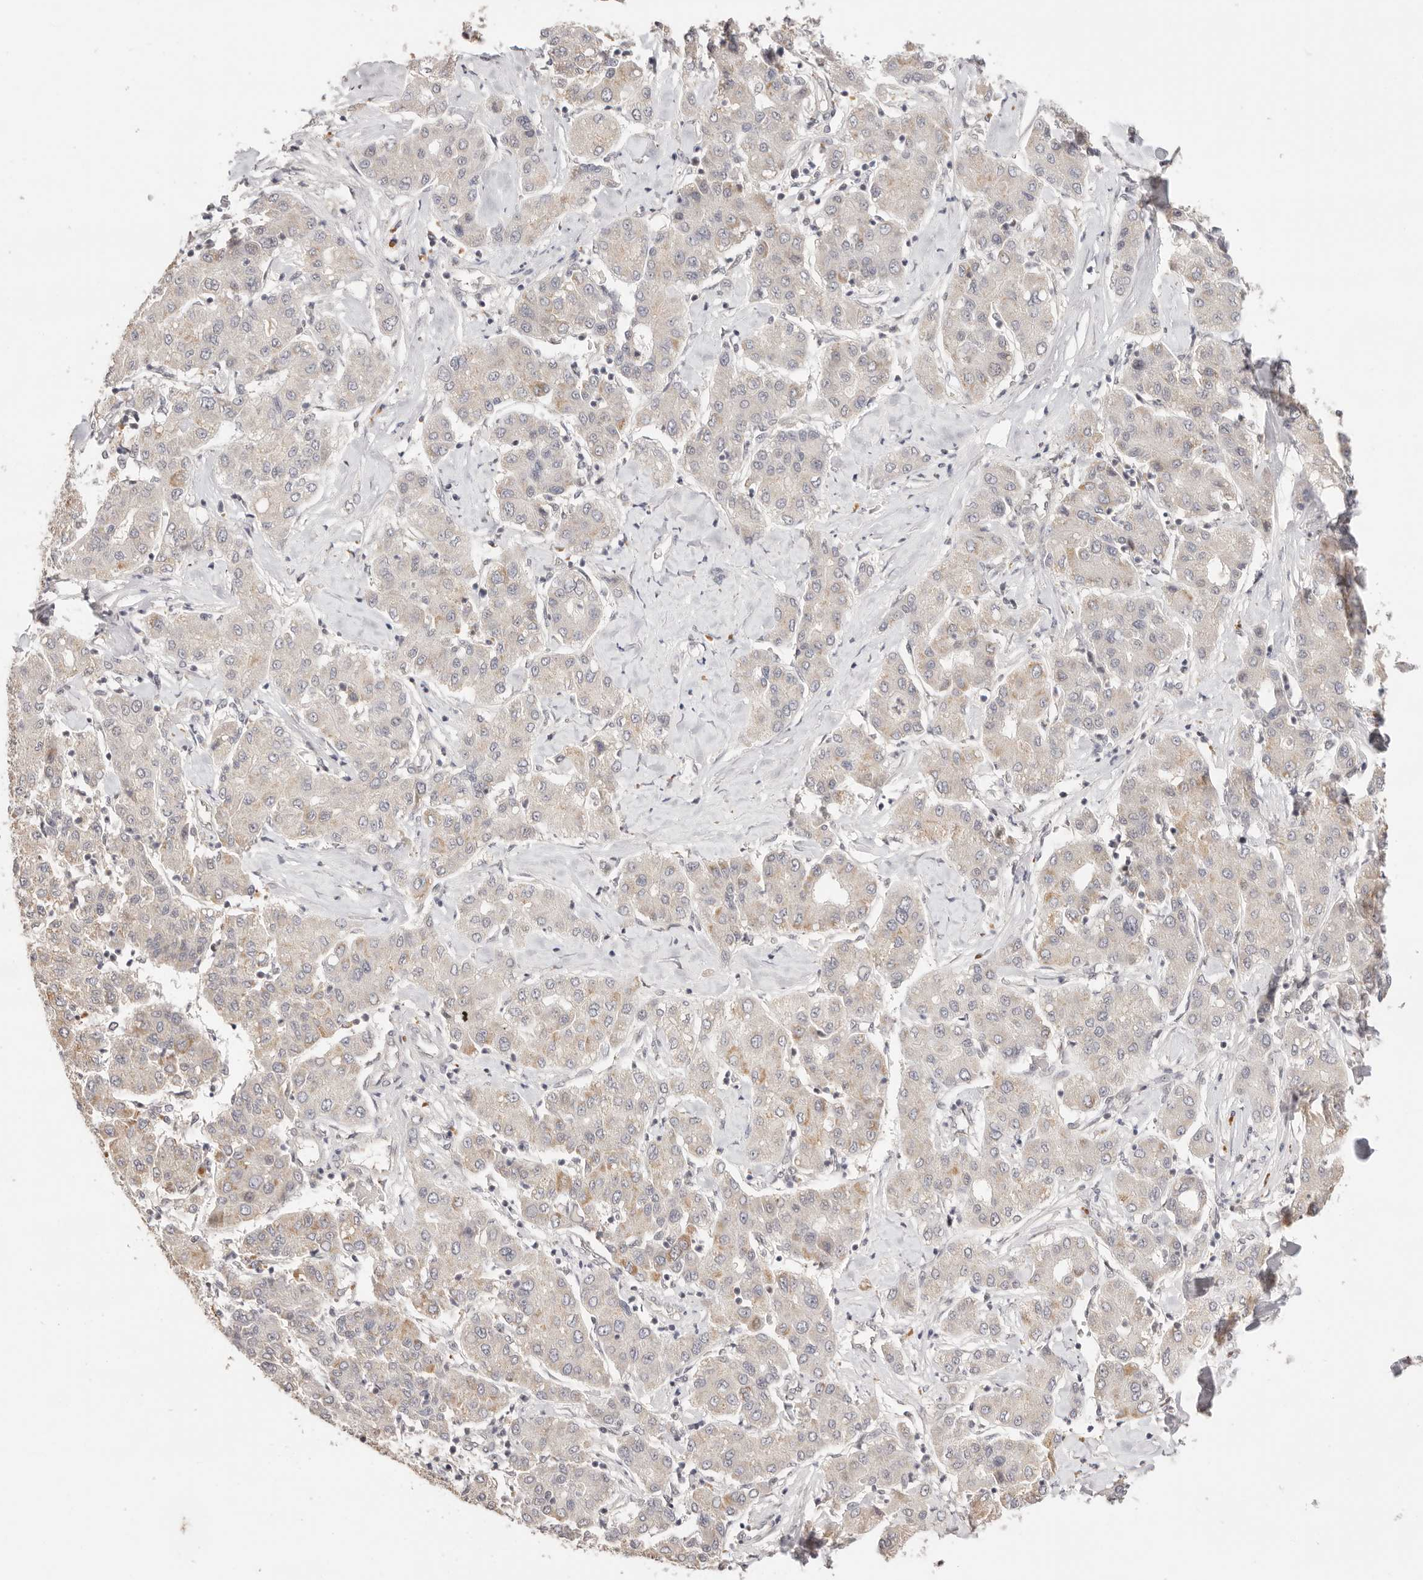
{"staining": {"intensity": "weak", "quantity": "<25%", "location": "cytoplasmic/membranous"}, "tissue": "liver cancer", "cell_type": "Tumor cells", "image_type": "cancer", "snomed": [{"axis": "morphology", "description": "Carcinoma, Hepatocellular, NOS"}, {"axis": "topography", "description": "Liver"}], "caption": "The image demonstrates no staining of tumor cells in liver hepatocellular carcinoma.", "gene": "RFC3", "patient": {"sex": "male", "age": 65}}